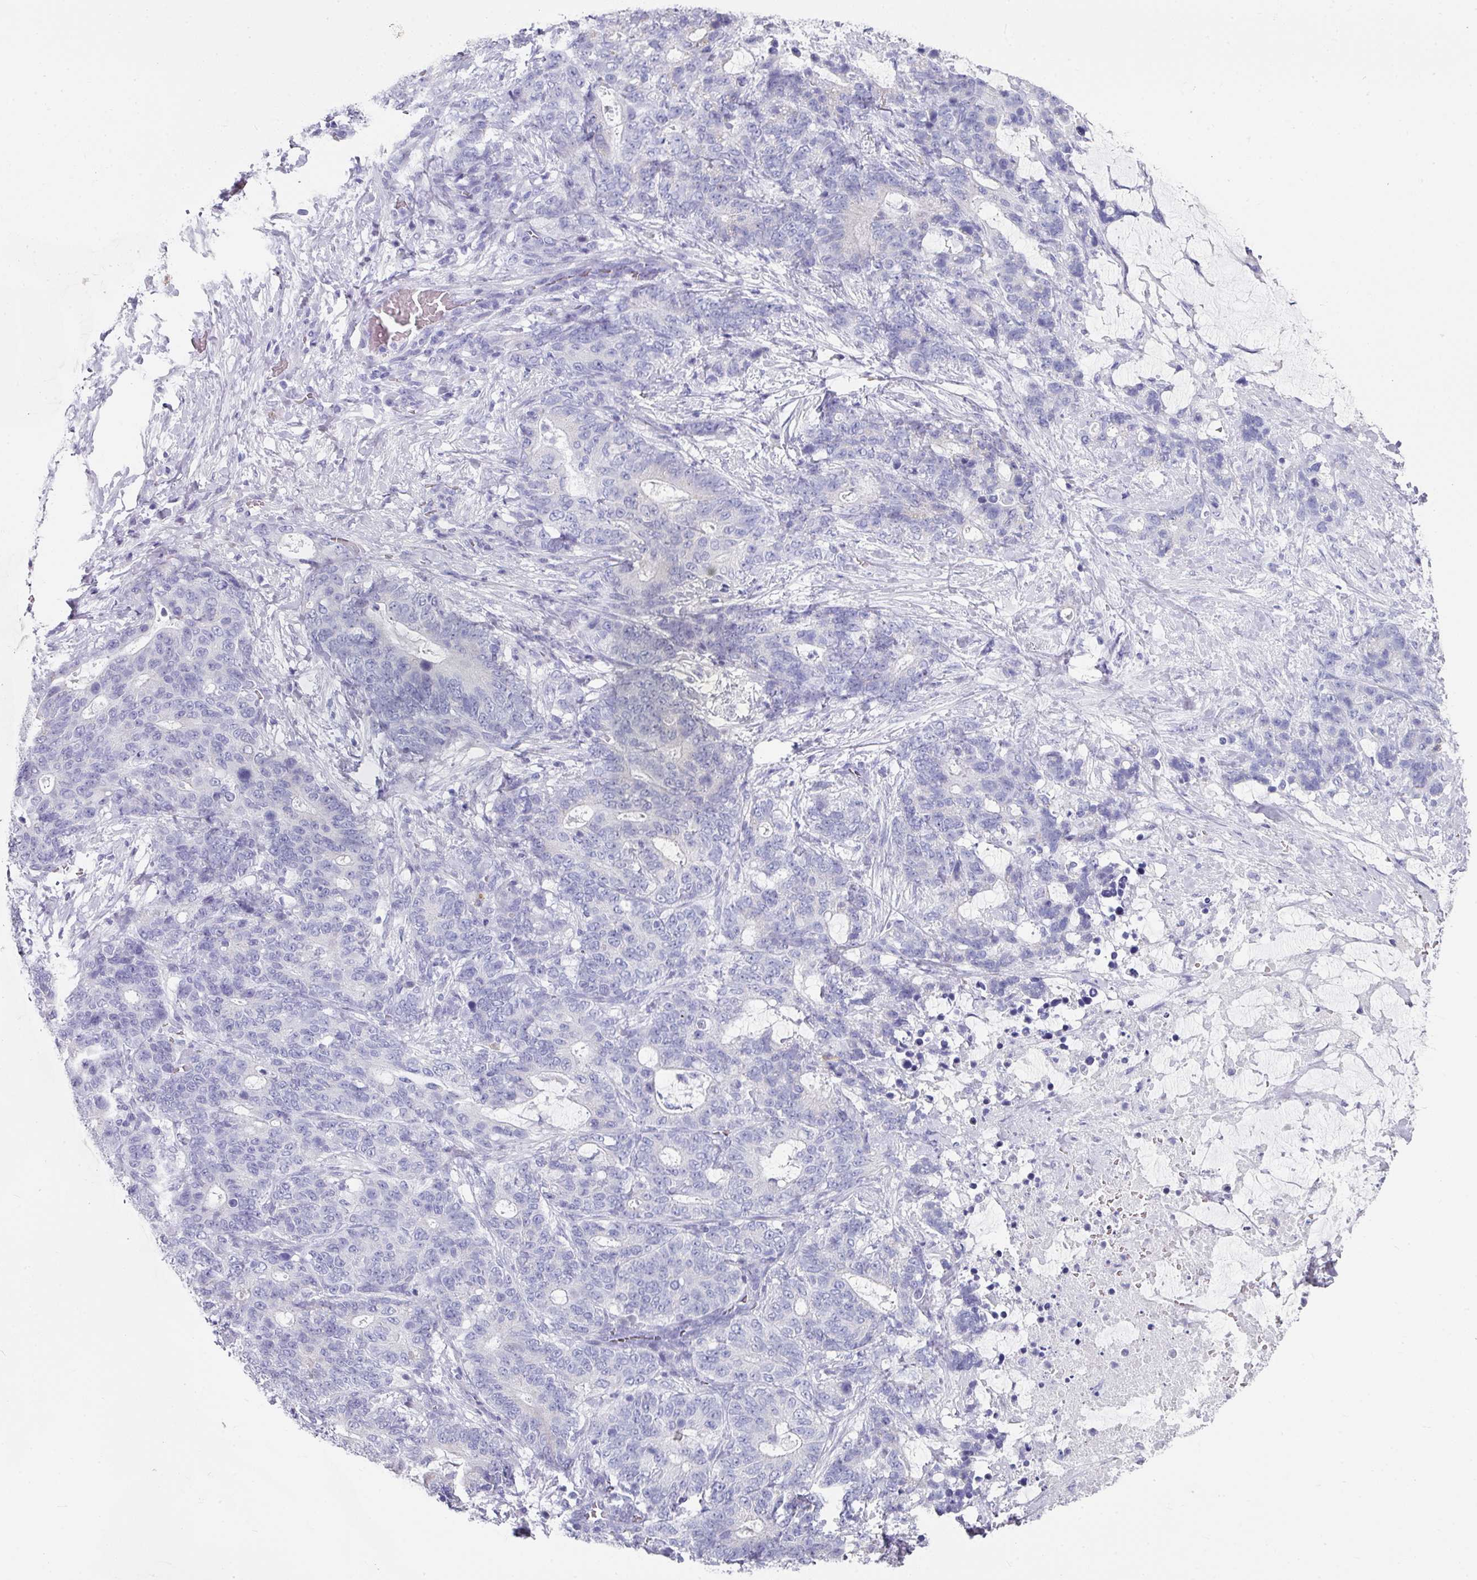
{"staining": {"intensity": "negative", "quantity": "none", "location": "none"}, "tissue": "stomach cancer", "cell_type": "Tumor cells", "image_type": "cancer", "snomed": [{"axis": "morphology", "description": "Normal tissue, NOS"}, {"axis": "morphology", "description": "Adenocarcinoma, NOS"}, {"axis": "topography", "description": "Stomach"}], "caption": "Protein analysis of adenocarcinoma (stomach) exhibits no significant expression in tumor cells.", "gene": "SETBP1", "patient": {"sex": "female", "age": 64}}